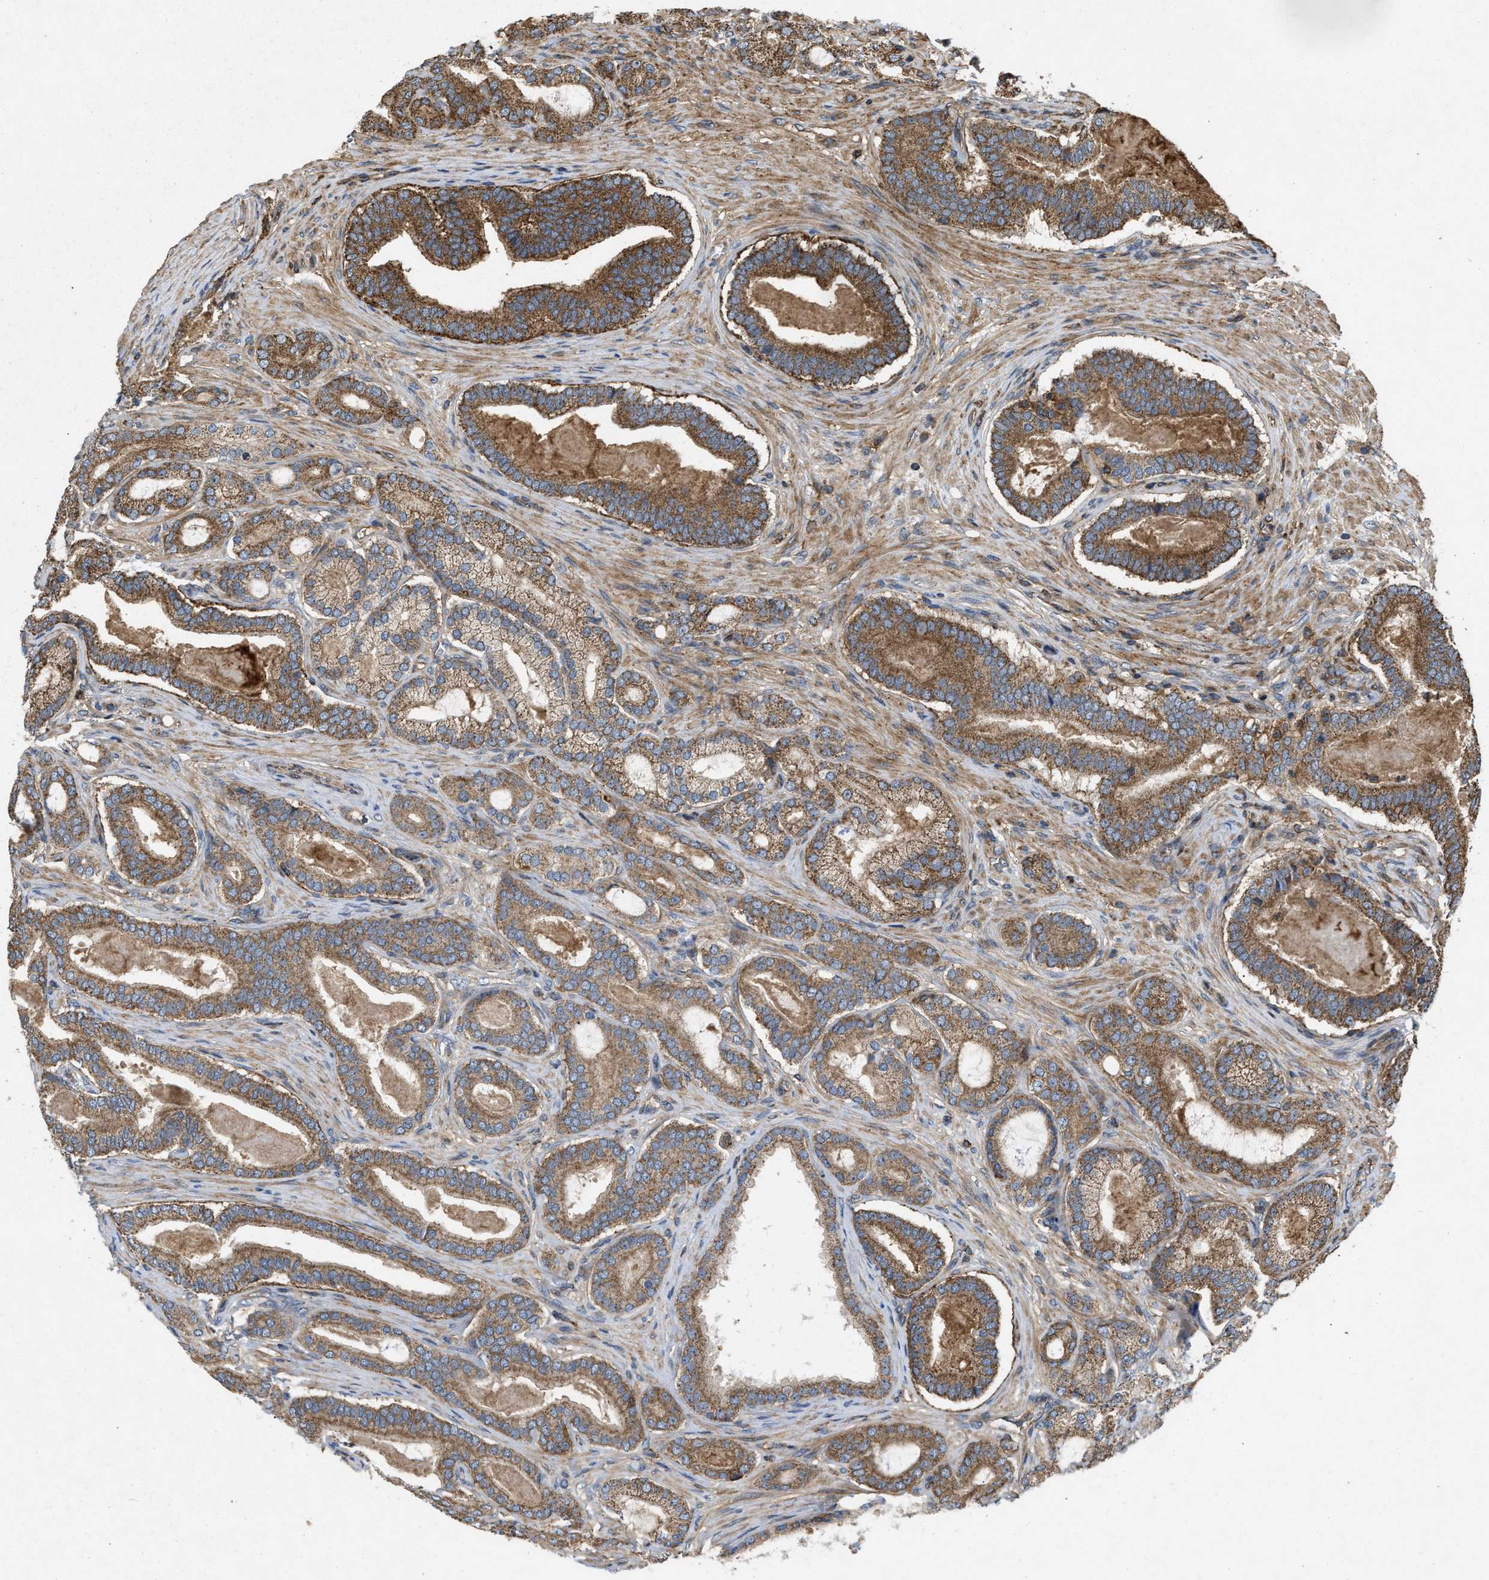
{"staining": {"intensity": "moderate", "quantity": ">75%", "location": "cytoplasmic/membranous"}, "tissue": "prostate cancer", "cell_type": "Tumor cells", "image_type": "cancer", "snomed": [{"axis": "morphology", "description": "Adenocarcinoma, High grade"}, {"axis": "topography", "description": "Prostate"}], "caption": "An image of human prostate cancer stained for a protein displays moderate cytoplasmic/membranous brown staining in tumor cells. (Brightfield microscopy of DAB IHC at high magnification).", "gene": "GNB4", "patient": {"sex": "male", "age": 60}}